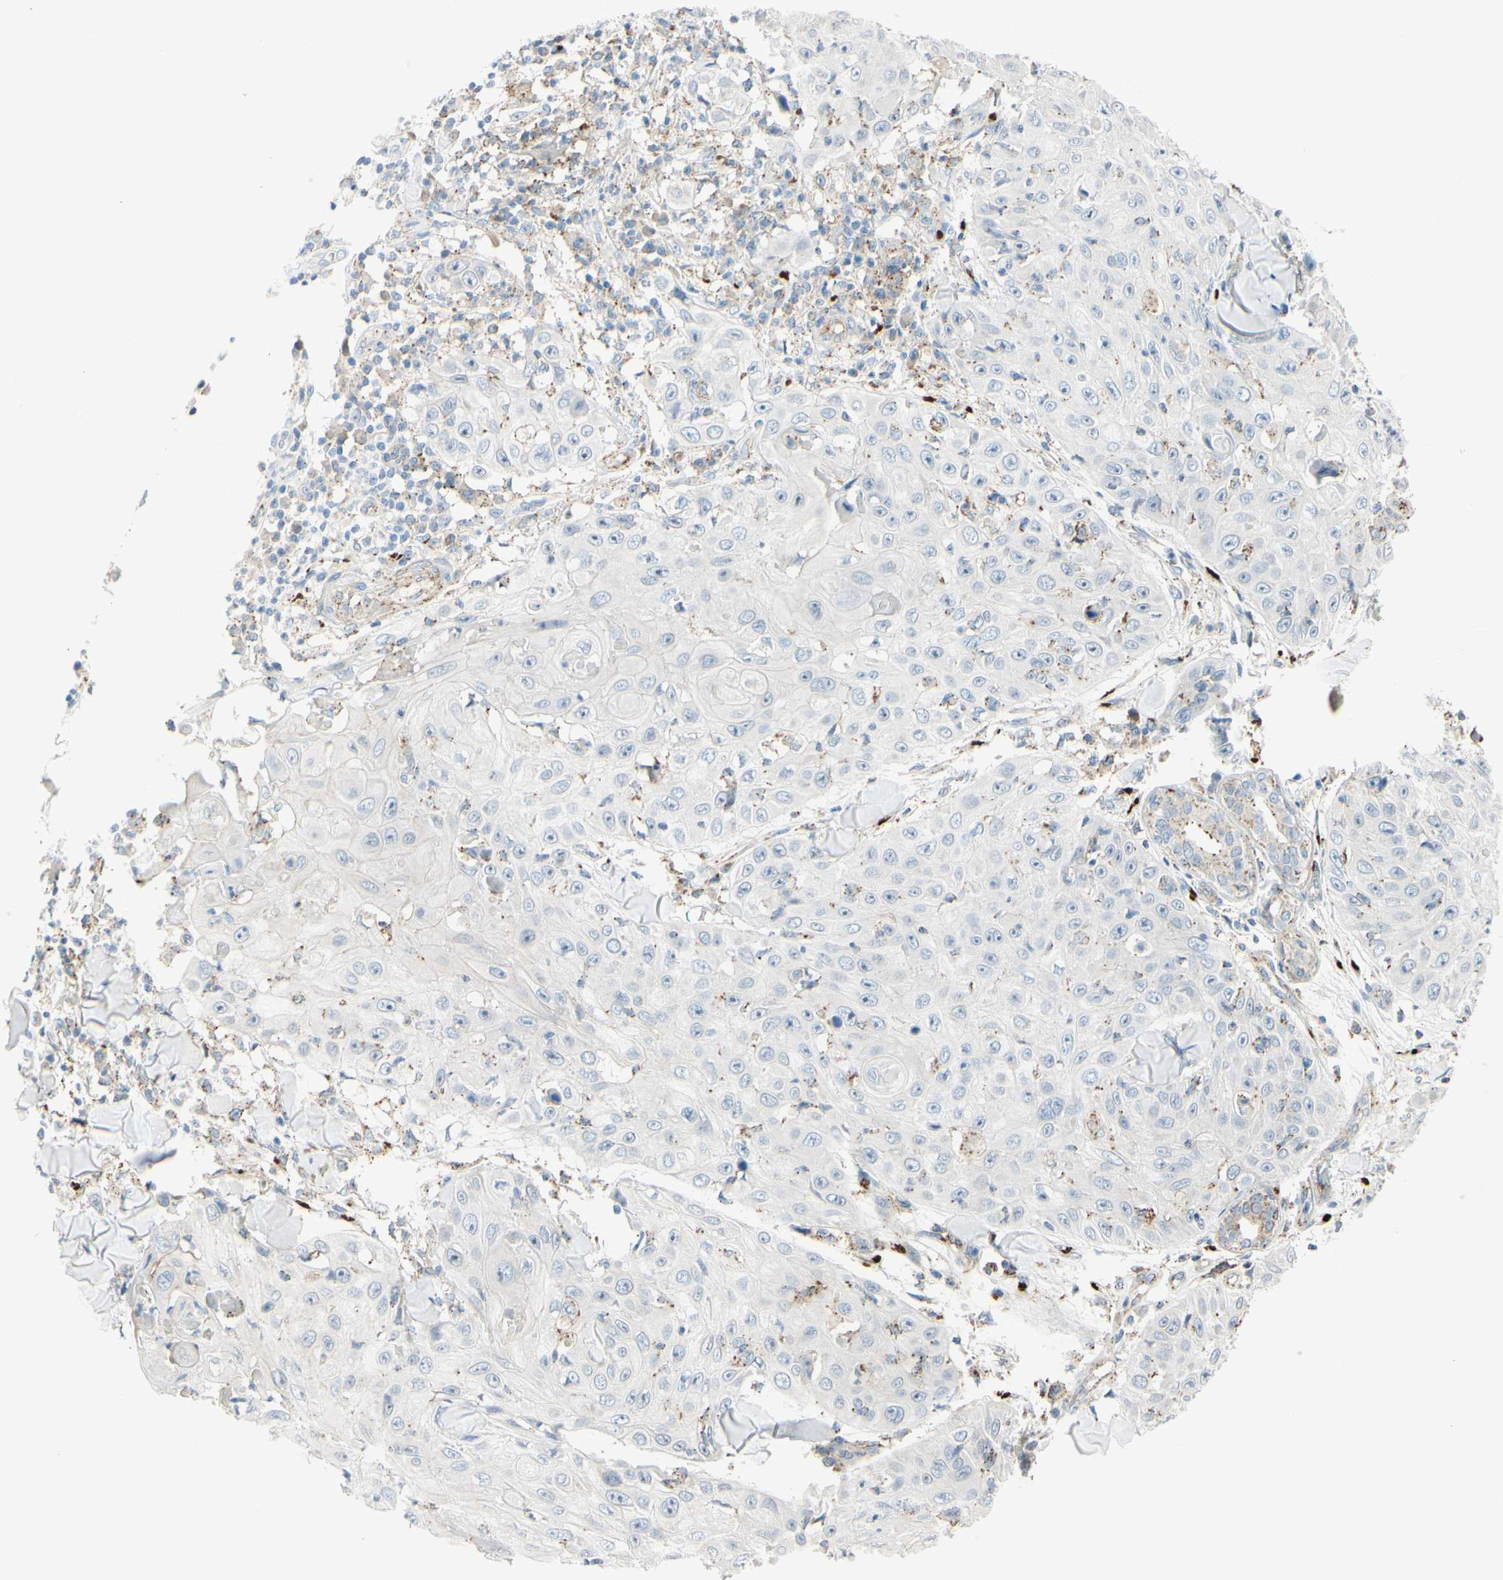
{"staining": {"intensity": "negative", "quantity": "none", "location": "none"}, "tissue": "skin cancer", "cell_type": "Tumor cells", "image_type": "cancer", "snomed": [{"axis": "morphology", "description": "Squamous cell carcinoma, NOS"}, {"axis": "topography", "description": "Skin"}], "caption": "High power microscopy photomicrograph of an immunohistochemistry (IHC) histopathology image of skin cancer (squamous cell carcinoma), revealing no significant expression in tumor cells. The staining is performed using DAB brown chromogen with nuclei counter-stained in using hematoxylin.", "gene": "GALNT5", "patient": {"sex": "male", "age": 86}}